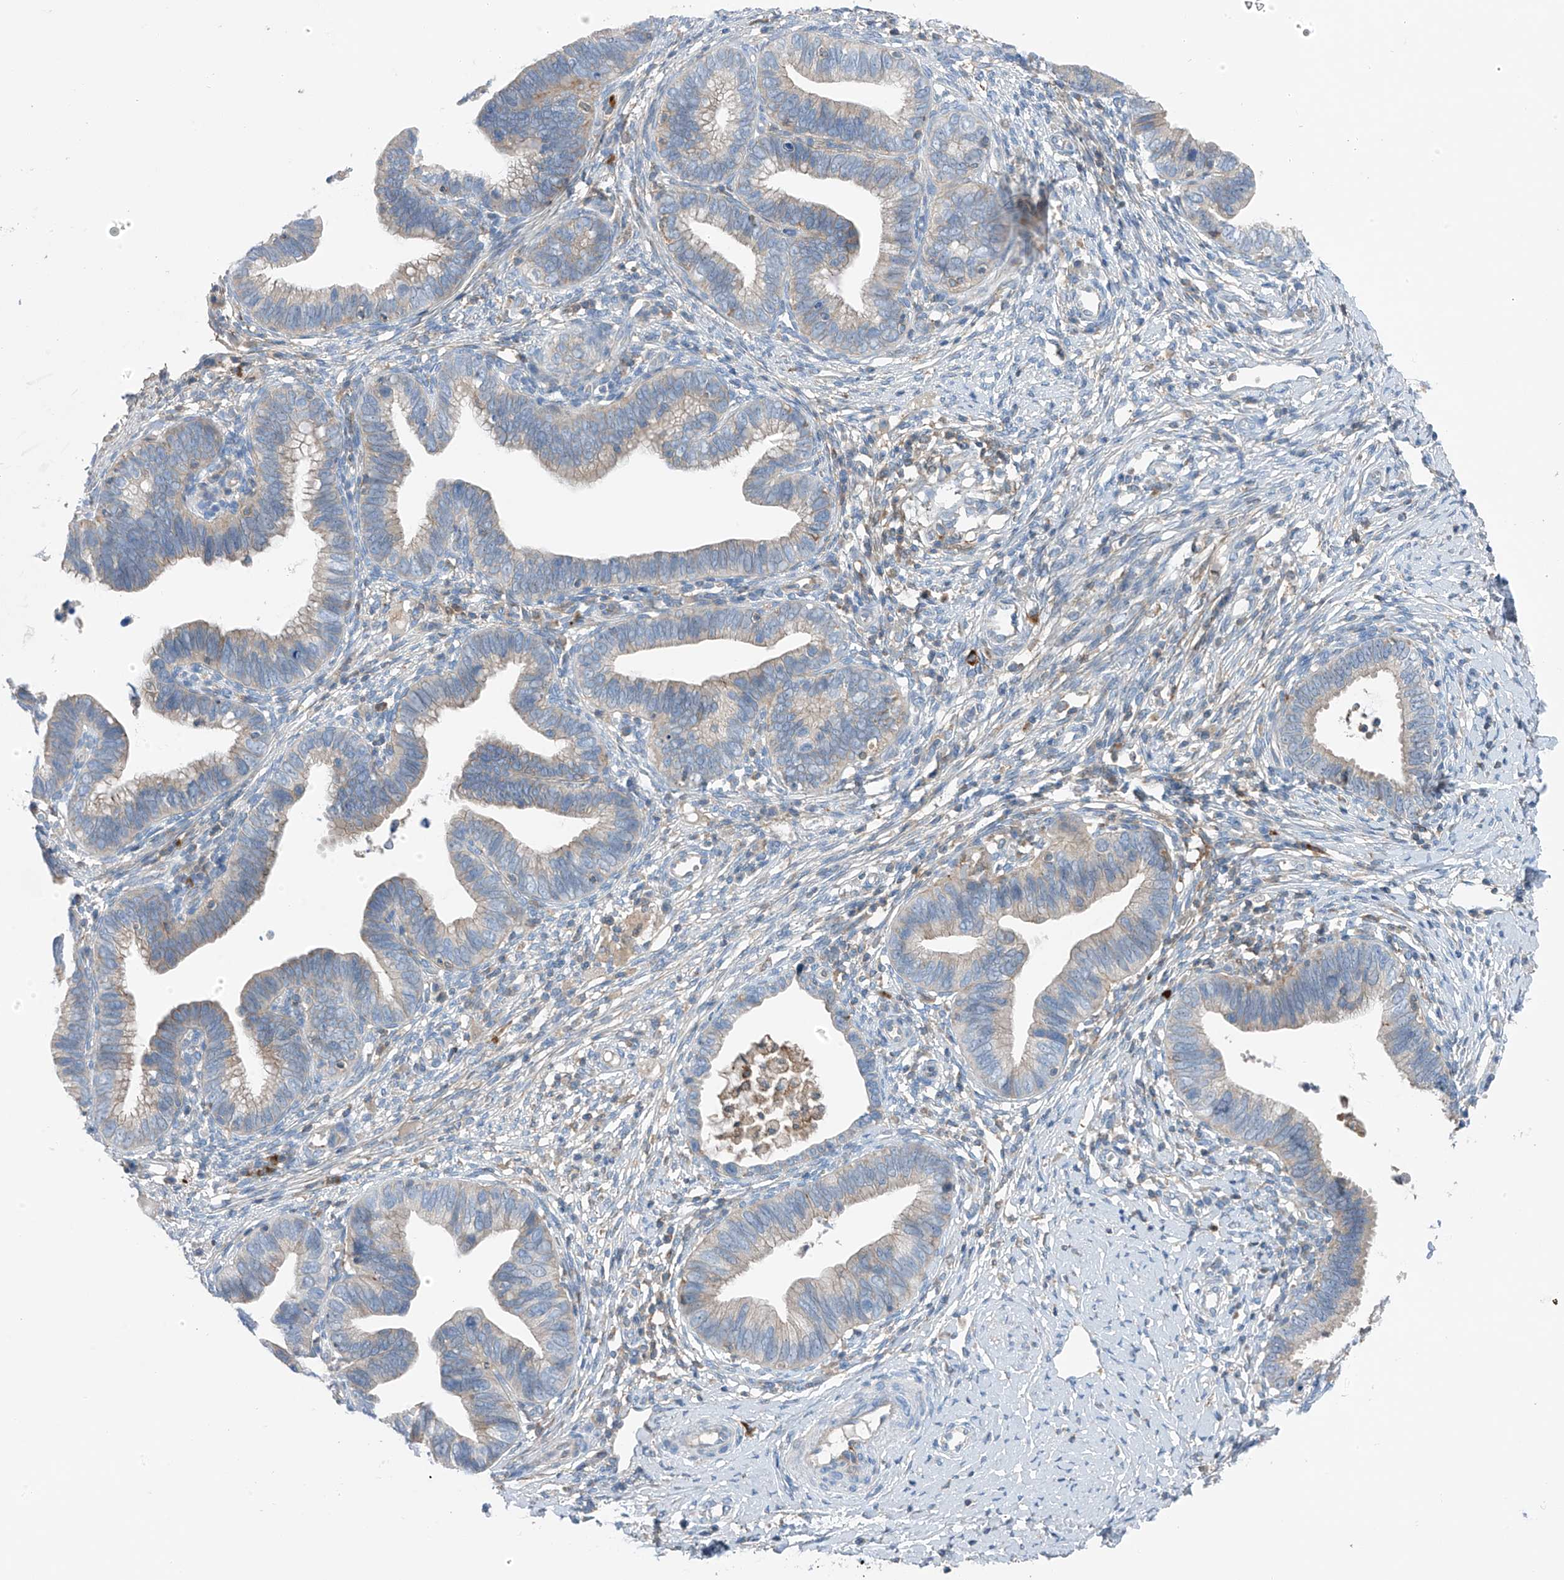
{"staining": {"intensity": "weak", "quantity": "25%-75%", "location": "cytoplasmic/membranous"}, "tissue": "cervical cancer", "cell_type": "Tumor cells", "image_type": "cancer", "snomed": [{"axis": "morphology", "description": "Adenocarcinoma, NOS"}, {"axis": "topography", "description": "Cervix"}], "caption": "The histopathology image demonstrates immunohistochemical staining of adenocarcinoma (cervical). There is weak cytoplasmic/membranous positivity is appreciated in approximately 25%-75% of tumor cells.", "gene": "NALCN", "patient": {"sex": "female", "age": 36}}